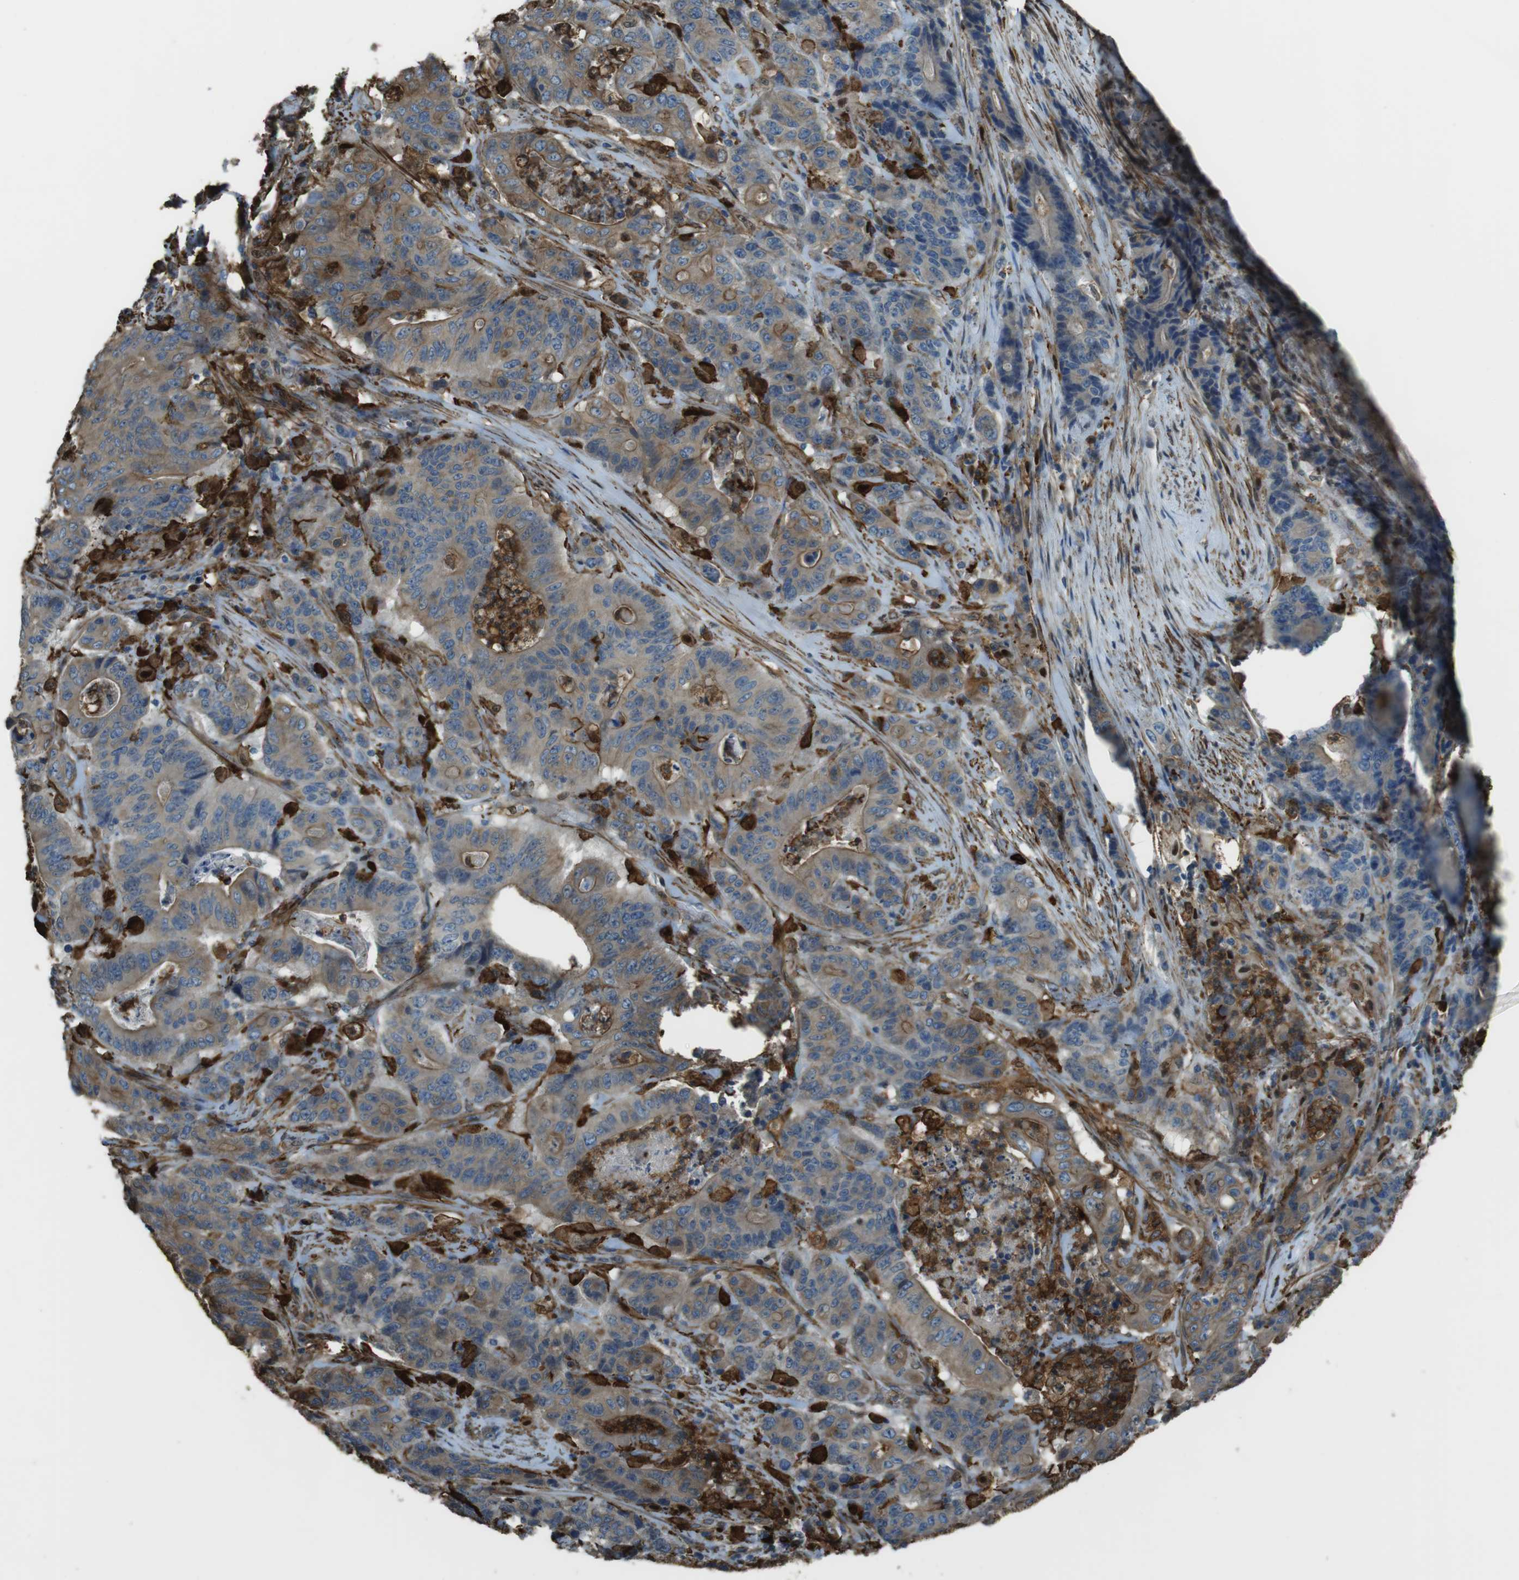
{"staining": {"intensity": "moderate", "quantity": ">75%", "location": "cytoplasmic/membranous"}, "tissue": "stomach cancer", "cell_type": "Tumor cells", "image_type": "cancer", "snomed": [{"axis": "morphology", "description": "Adenocarcinoma, NOS"}, {"axis": "topography", "description": "Stomach"}], "caption": "DAB immunohistochemical staining of adenocarcinoma (stomach) exhibits moderate cytoplasmic/membranous protein positivity in approximately >75% of tumor cells. (IHC, brightfield microscopy, high magnification).", "gene": "SFT2D1", "patient": {"sex": "female", "age": 73}}